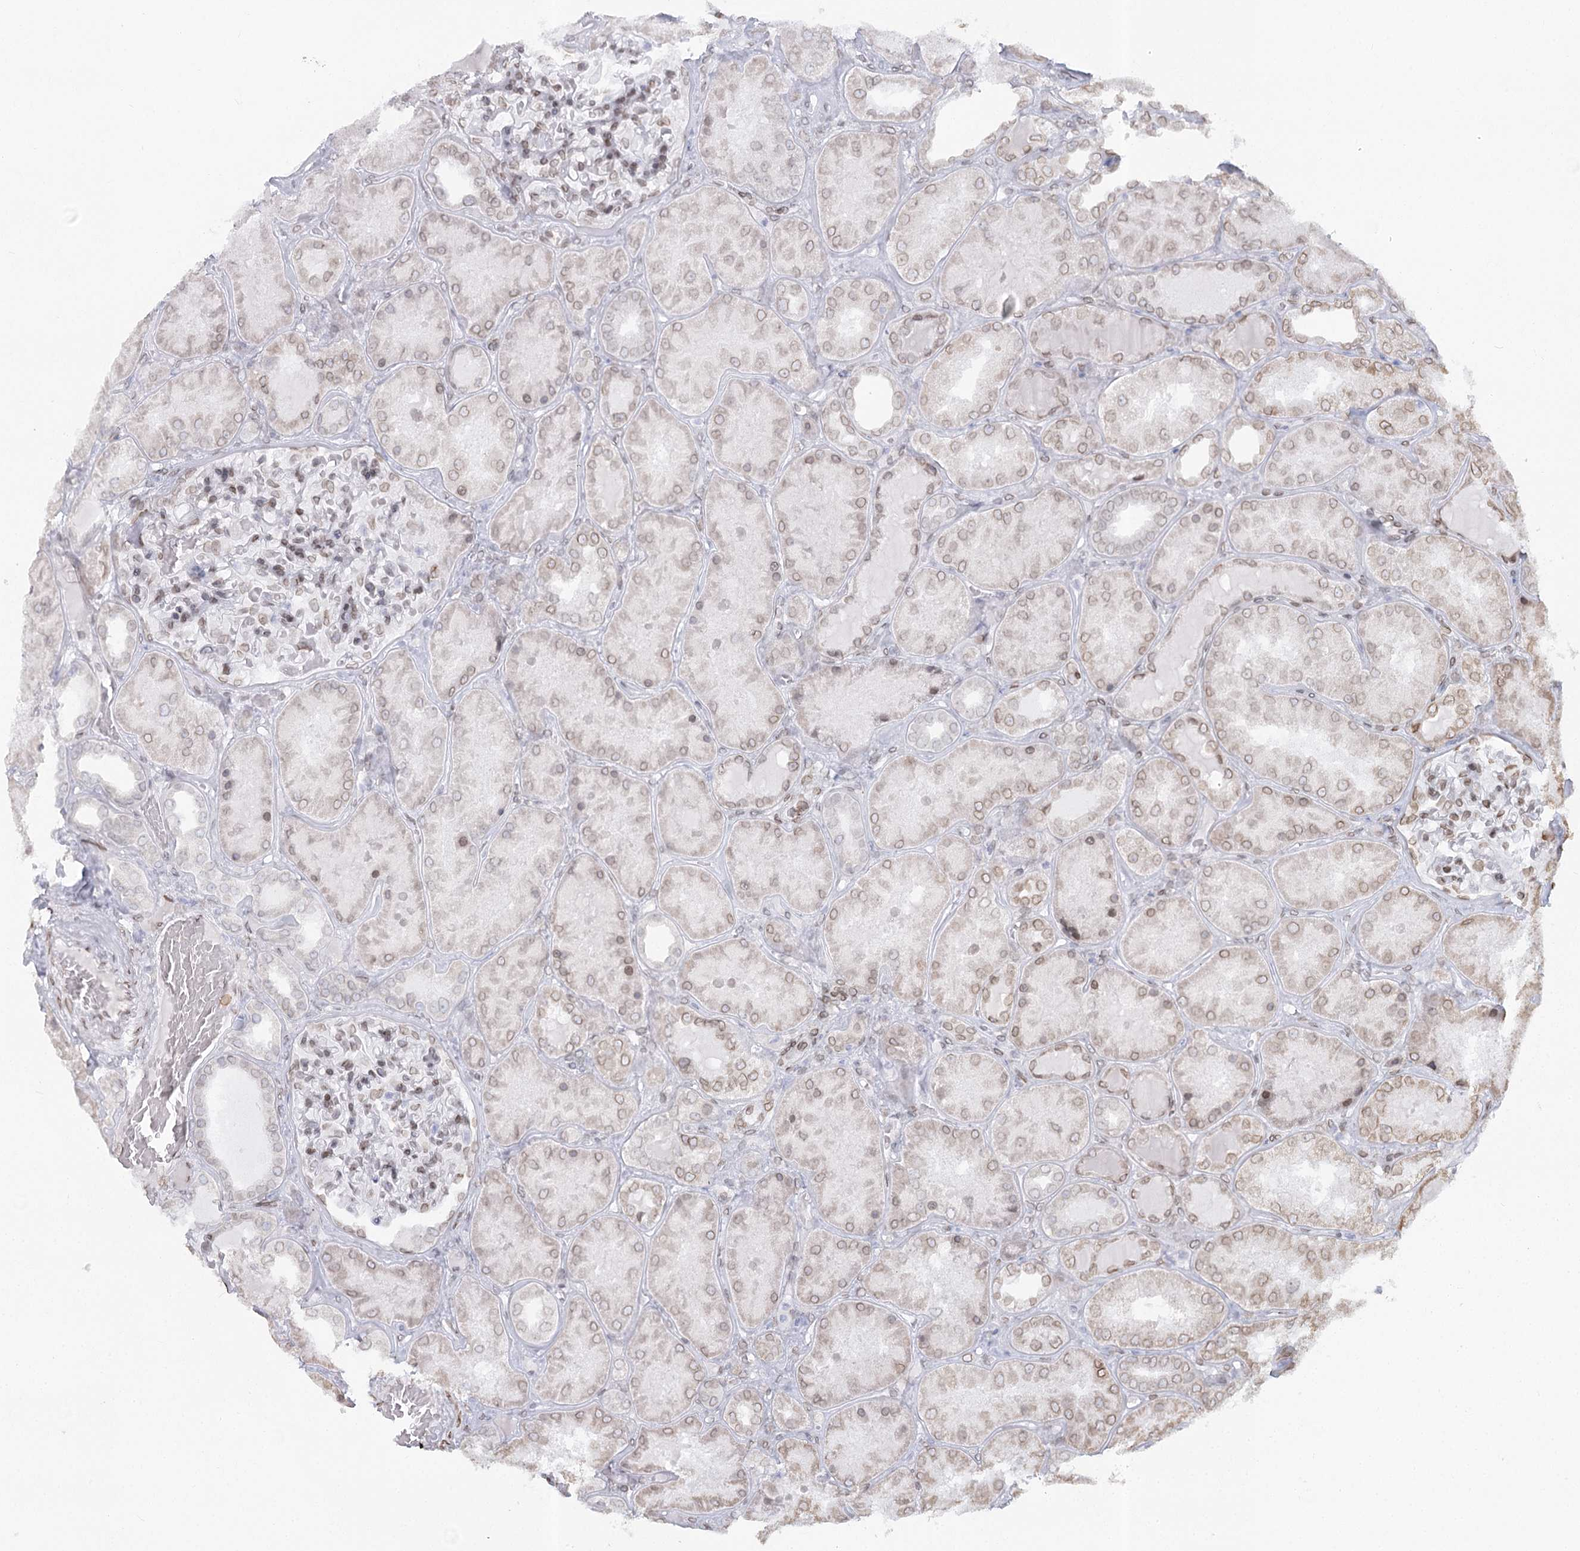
{"staining": {"intensity": "weak", "quantity": "25%-75%", "location": "cytoplasmic/membranous,nuclear"}, "tissue": "kidney", "cell_type": "Cells in glomeruli", "image_type": "normal", "snomed": [{"axis": "morphology", "description": "Normal tissue, NOS"}, {"axis": "topography", "description": "Kidney"}], "caption": "Weak cytoplasmic/membranous,nuclear staining for a protein is present in about 25%-75% of cells in glomeruli of normal kidney using immunohistochemistry.", "gene": "VWA5A", "patient": {"sex": "female", "age": 56}}